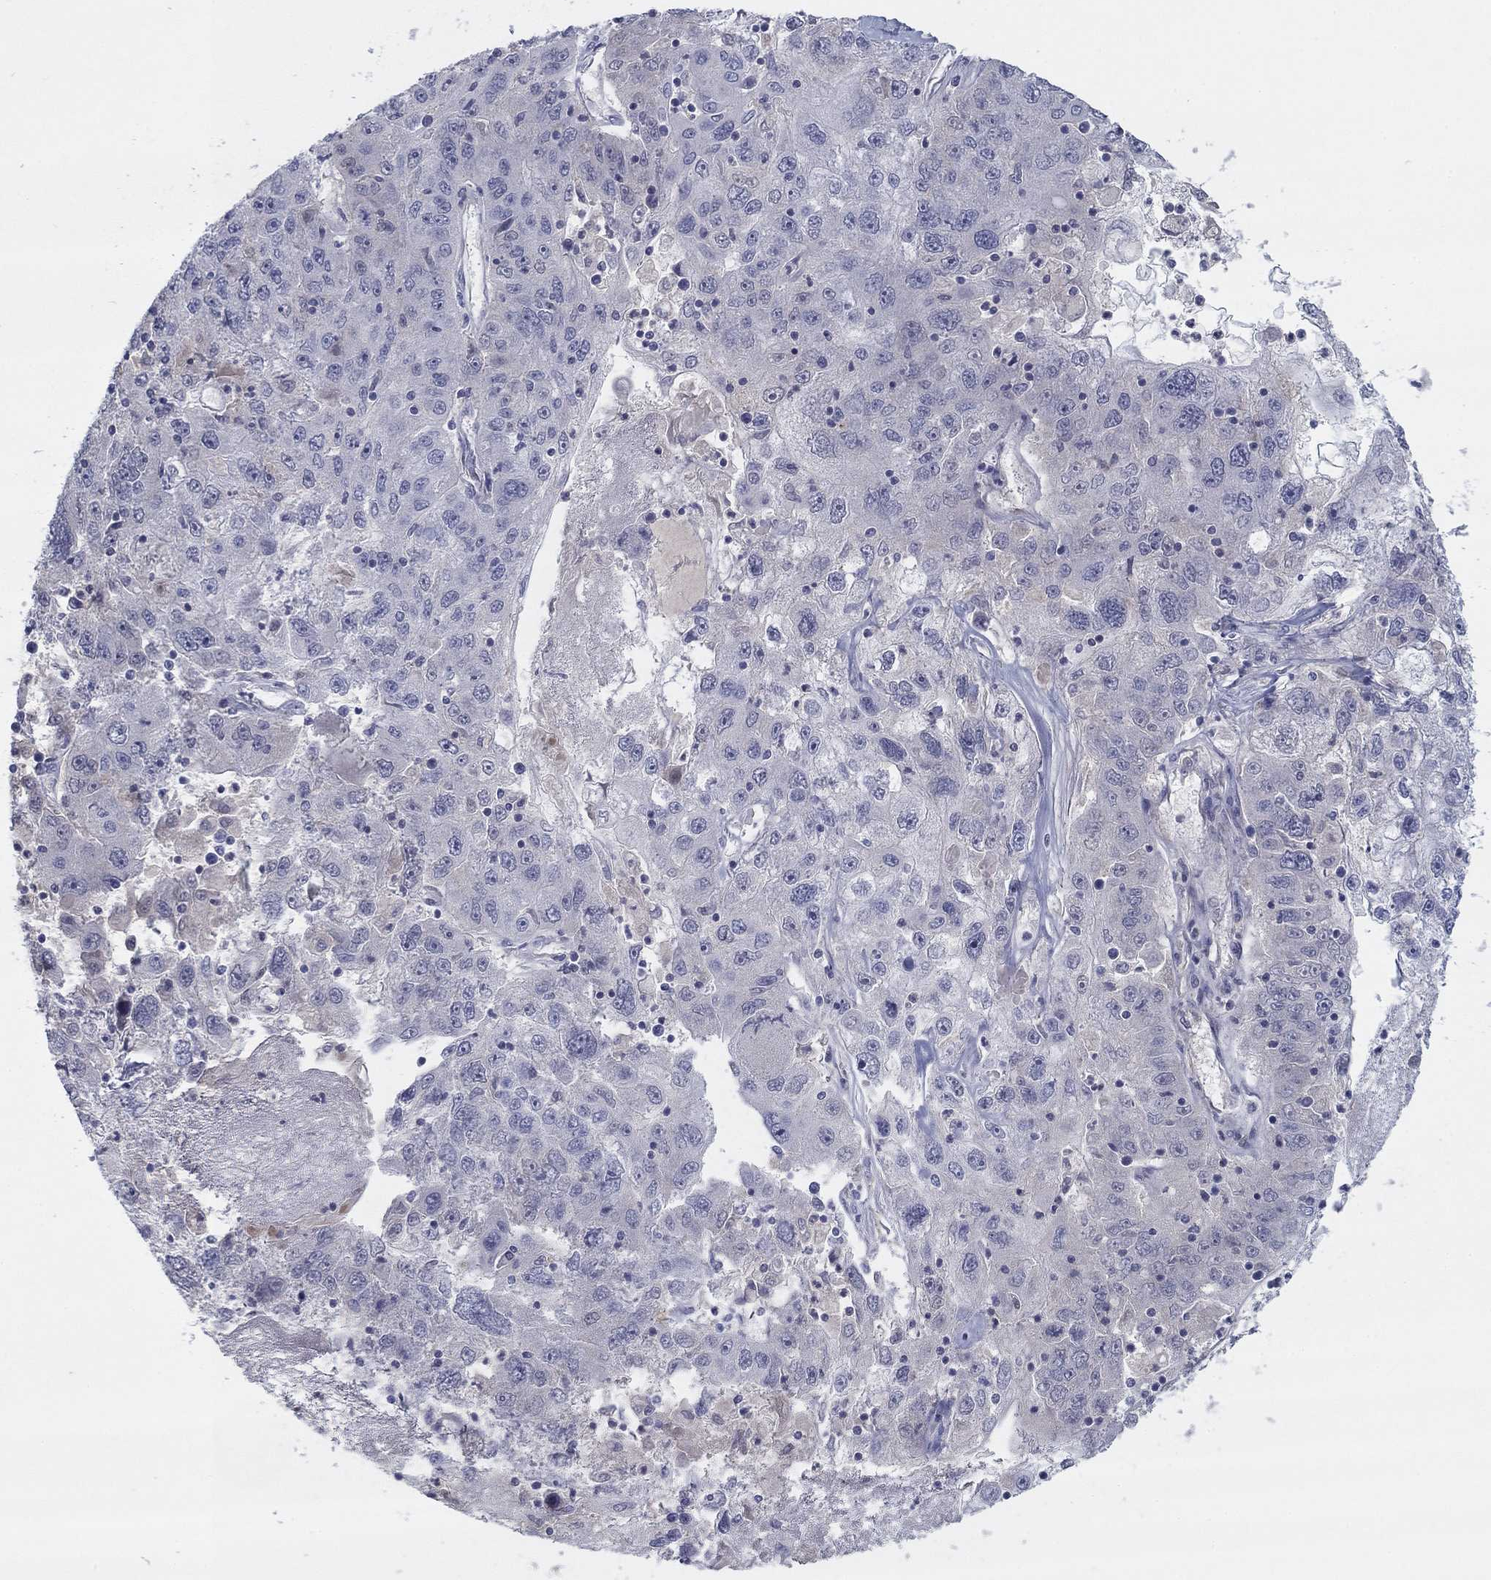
{"staining": {"intensity": "negative", "quantity": "none", "location": "none"}, "tissue": "stomach cancer", "cell_type": "Tumor cells", "image_type": "cancer", "snomed": [{"axis": "morphology", "description": "Adenocarcinoma, NOS"}, {"axis": "topography", "description": "Stomach"}], "caption": "IHC of stomach cancer (adenocarcinoma) demonstrates no expression in tumor cells.", "gene": "AMN1", "patient": {"sex": "male", "age": 56}}